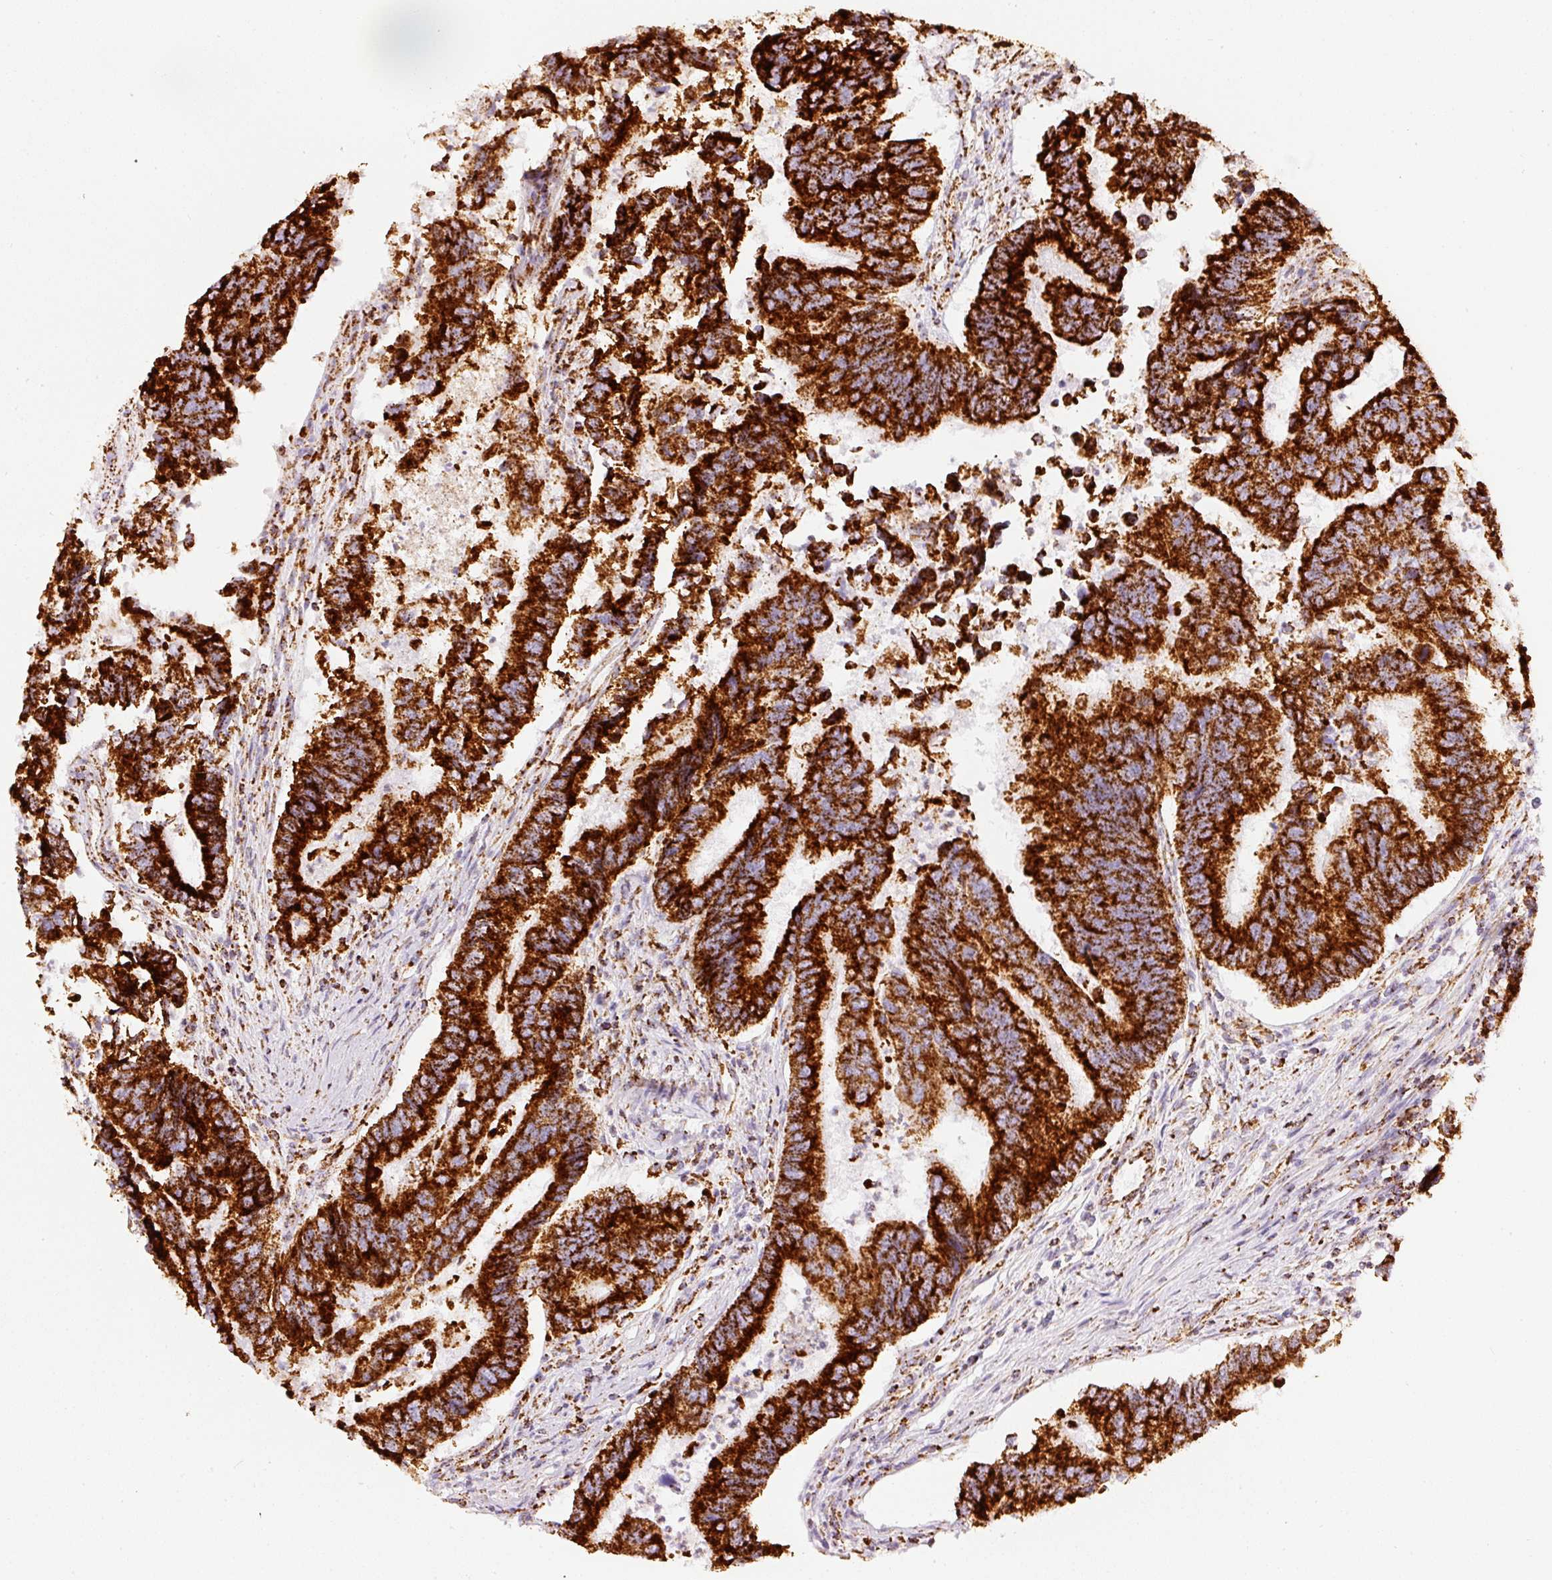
{"staining": {"intensity": "strong", "quantity": ">75%", "location": "cytoplasmic/membranous"}, "tissue": "colorectal cancer", "cell_type": "Tumor cells", "image_type": "cancer", "snomed": [{"axis": "morphology", "description": "Adenocarcinoma, NOS"}, {"axis": "topography", "description": "Colon"}], "caption": "This is an image of immunohistochemistry (IHC) staining of colorectal cancer (adenocarcinoma), which shows strong staining in the cytoplasmic/membranous of tumor cells.", "gene": "MT-CO2", "patient": {"sex": "female", "age": 67}}